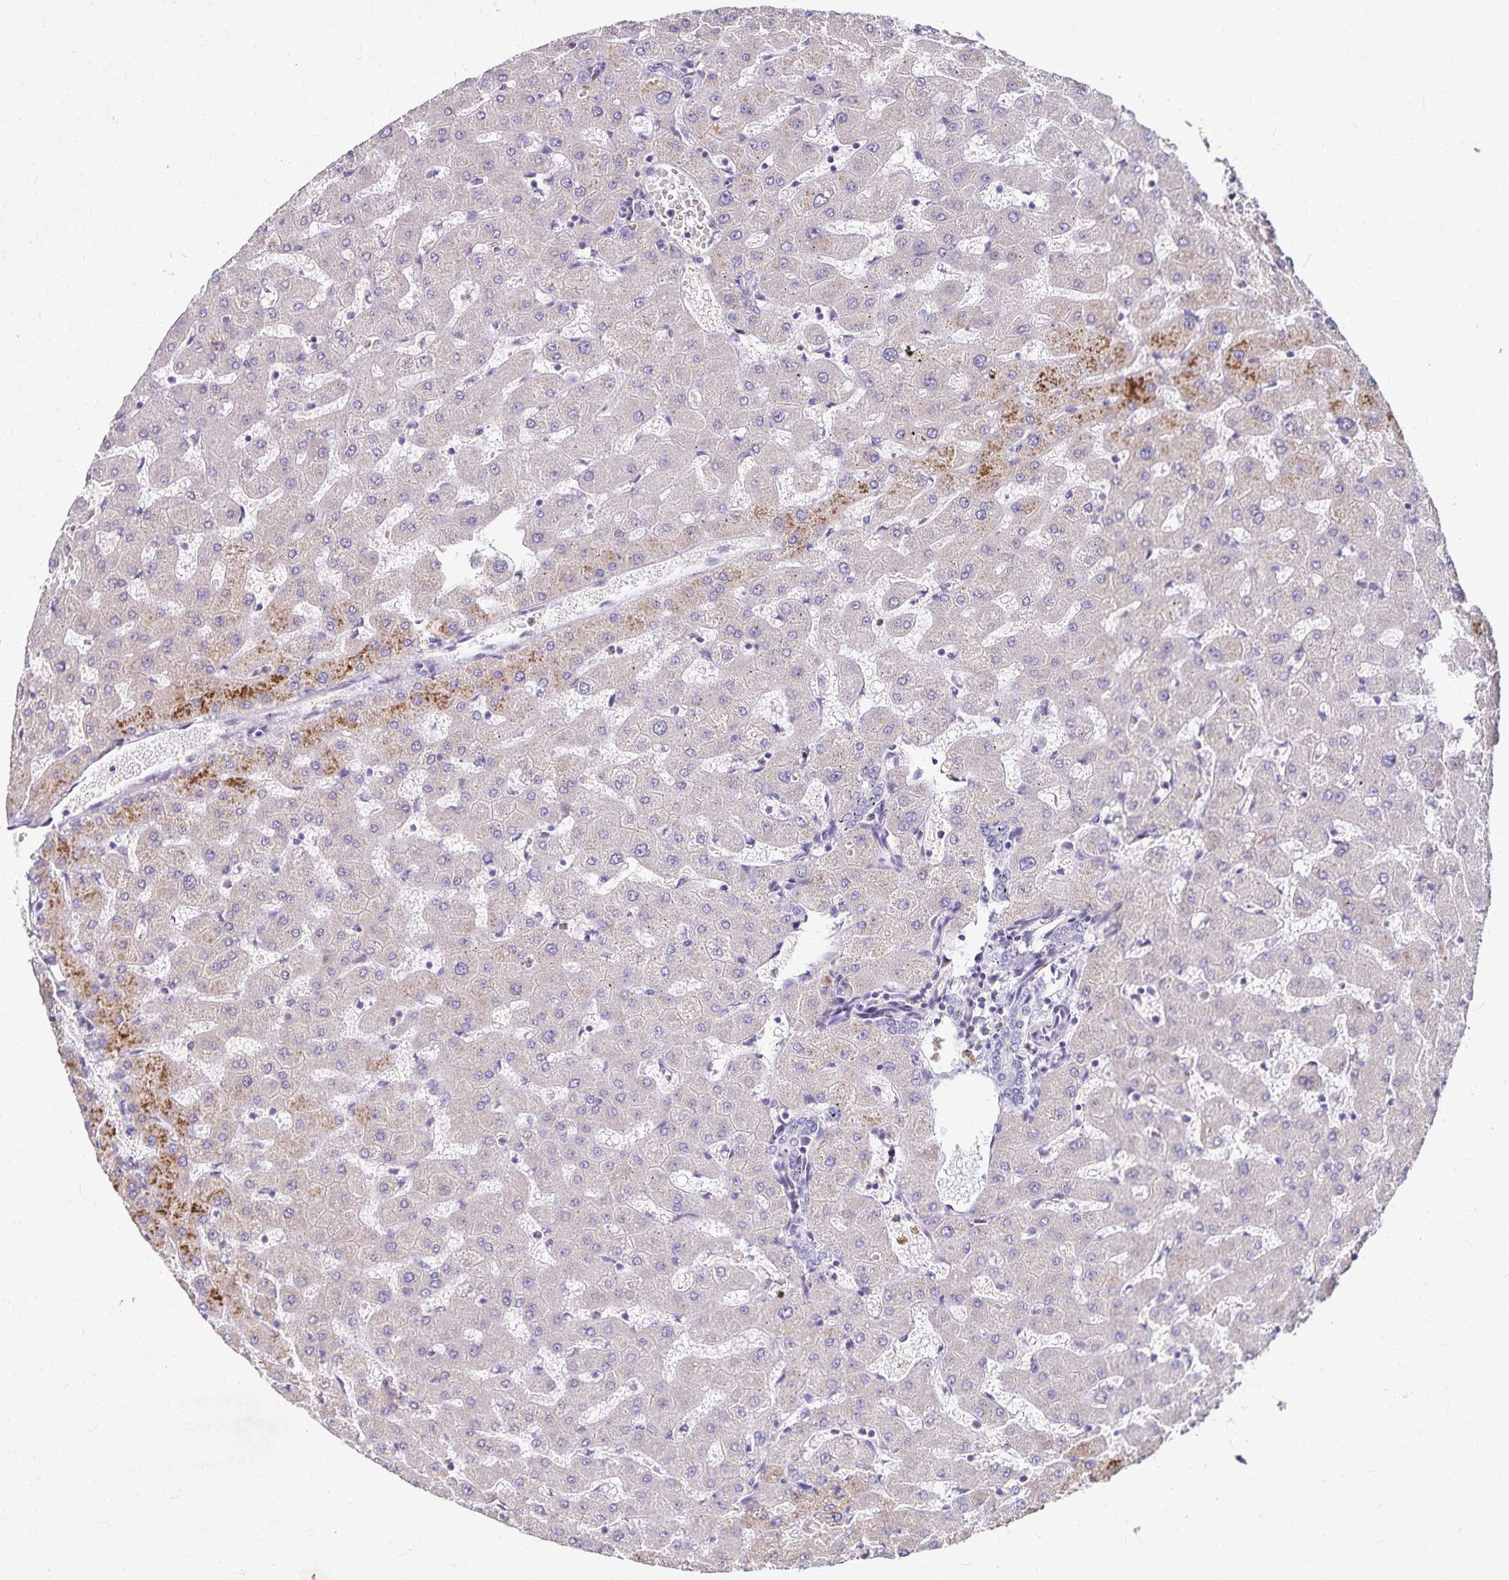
{"staining": {"intensity": "negative", "quantity": "none", "location": "none"}, "tissue": "liver", "cell_type": "Cholangiocytes", "image_type": "normal", "snomed": [{"axis": "morphology", "description": "Normal tissue, NOS"}, {"axis": "topography", "description": "Liver"}], "caption": "Immunohistochemical staining of normal liver exhibits no significant expression in cholangiocytes.", "gene": "PAX5", "patient": {"sex": "female", "age": 63}}